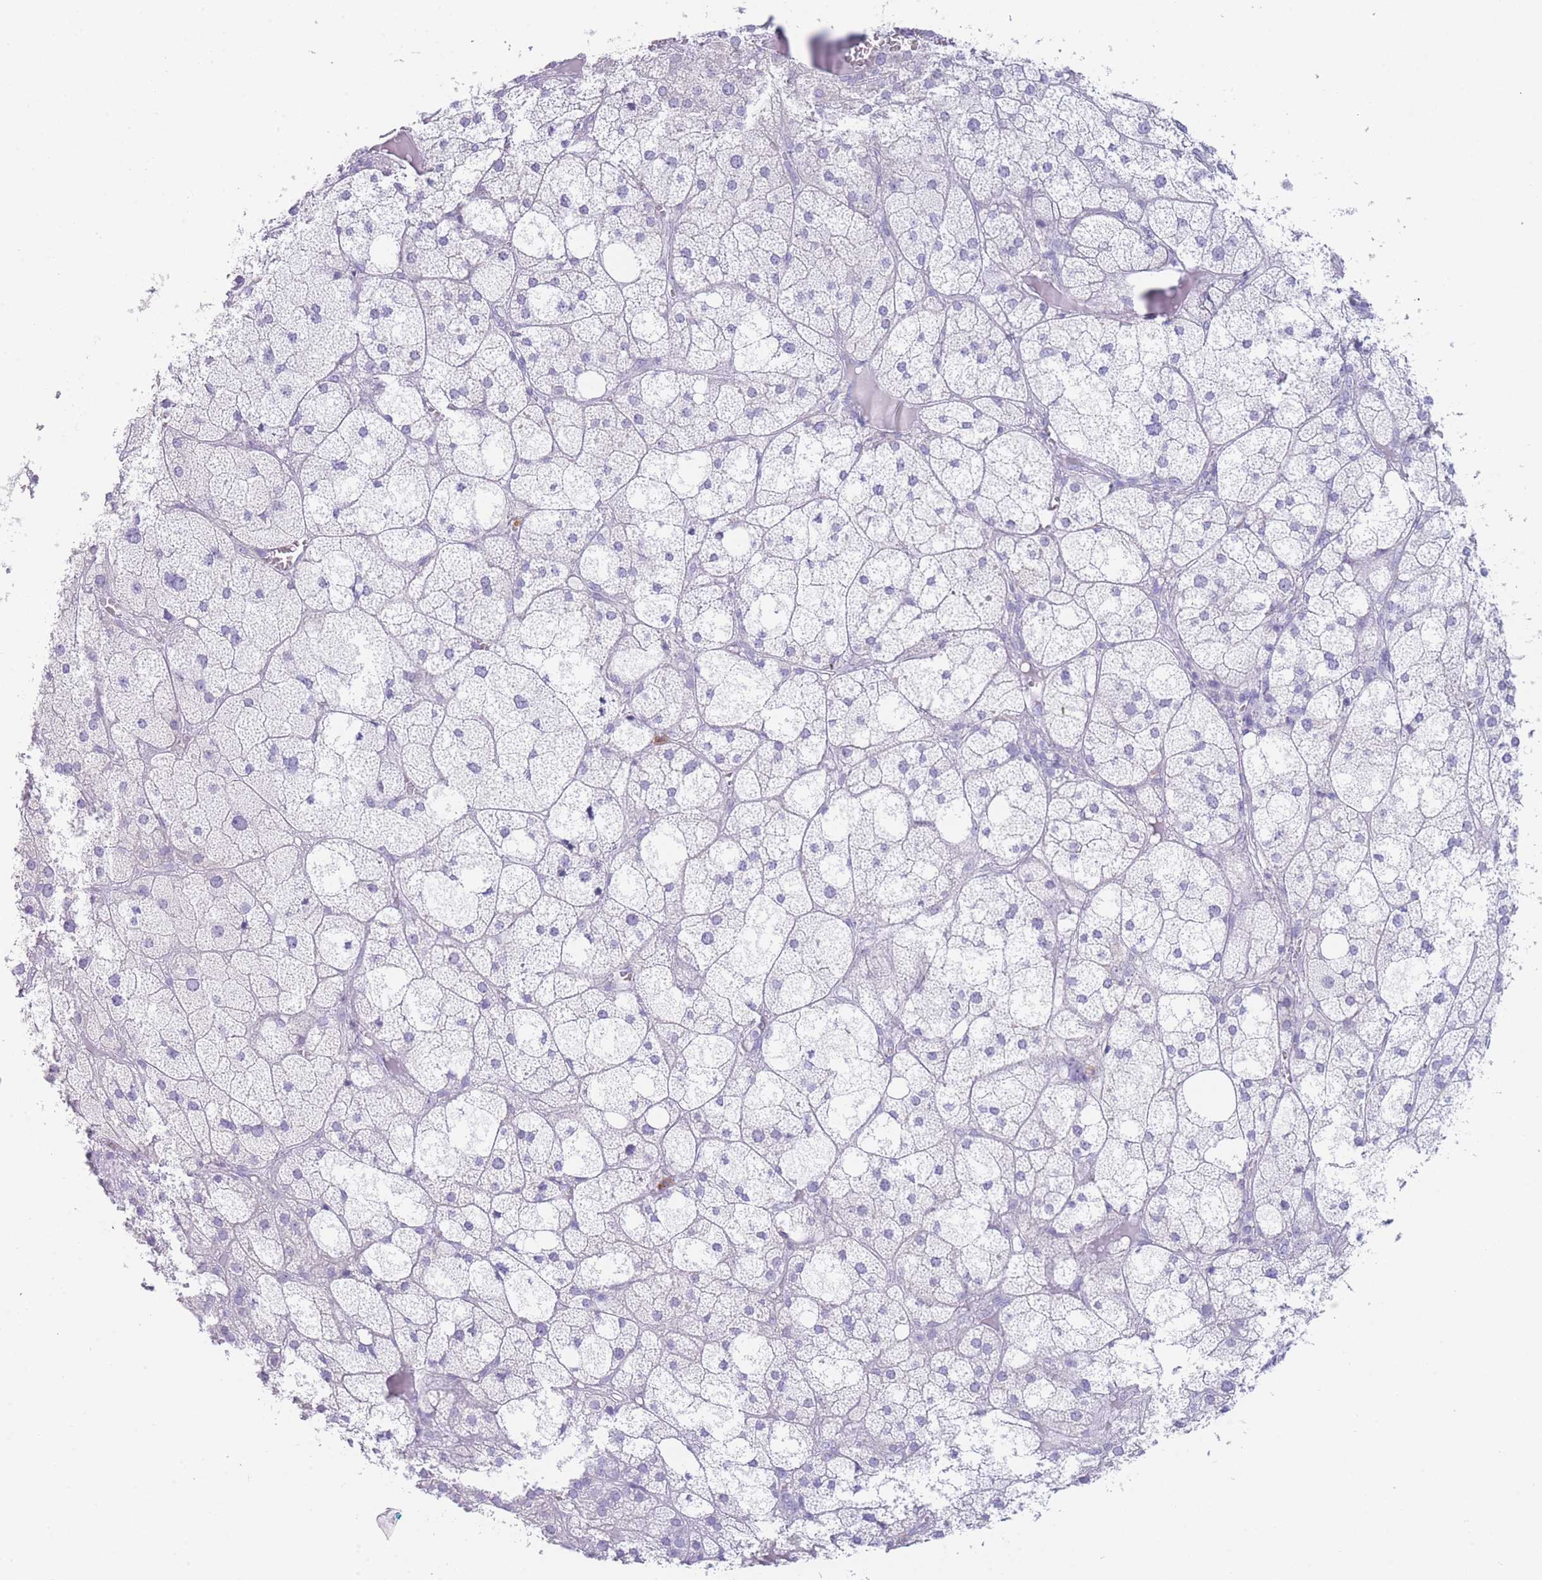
{"staining": {"intensity": "negative", "quantity": "none", "location": "none"}, "tissue": "adrenal gland", "cell_type": "Glandular cells", "image_type": "normal", "snomed": [{"axis": "morphology", "description": "Normal tissue, NOS"}, {"axis": "topography", "description": "Adrenal gland"}], "caption": "A micrograph of human adrenal gland is negative for staining in glandular cells. The staining was performed using DAB (3,3'-diaminobenzidine) to visualize the protein expression in brown, while the nuclei were stained in blue with hematoxylin (Magnification: 20x).", "gene": "ZNF627", "patient": {"sex": "female", "age": 61}}